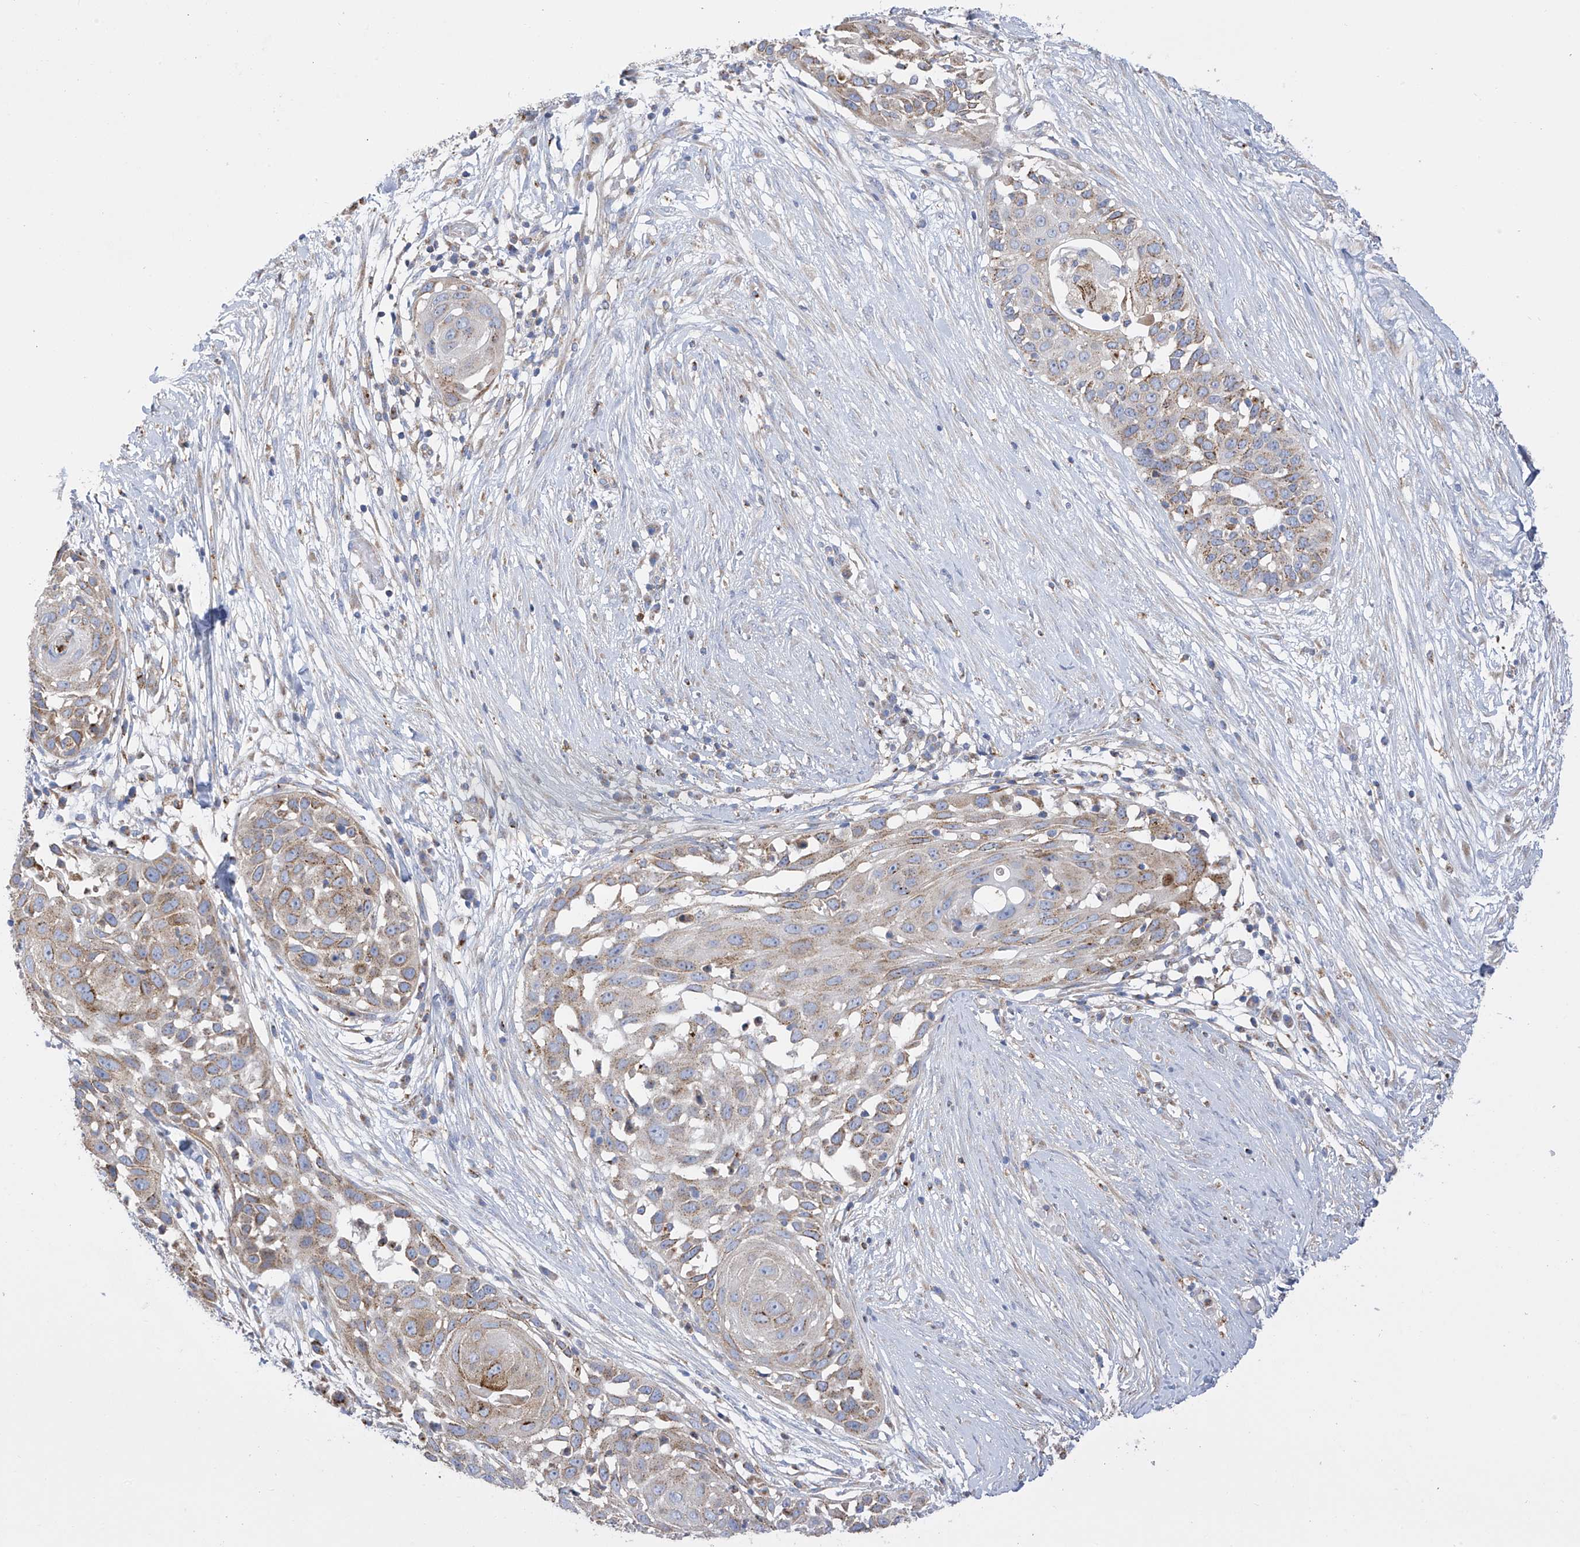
{"staining": {"intensity": "moderate", "quantity": "25%-75%", "location": "cytoplasmic/membranous"}, "tissue": "skin cancer", "cell_type": "Tumor cells", "image_type": "cancer", "snomed": [{"axis": "morphology", "description": "Squamous cell carcinoma, NOS"}, {"axis": "topography", "description": "Skin"}], "caption": "Immunohistochemistry (IHC) micrograph of human squamous cell carcinoma (skin) stained for a protein (brown), which reveals medium levels of moderate cytoplasmic/membranous positivity in about 25%-75% of tumor cells.", "gene": "ITM2B", "patient": {"sex": "female", "age": 44}}